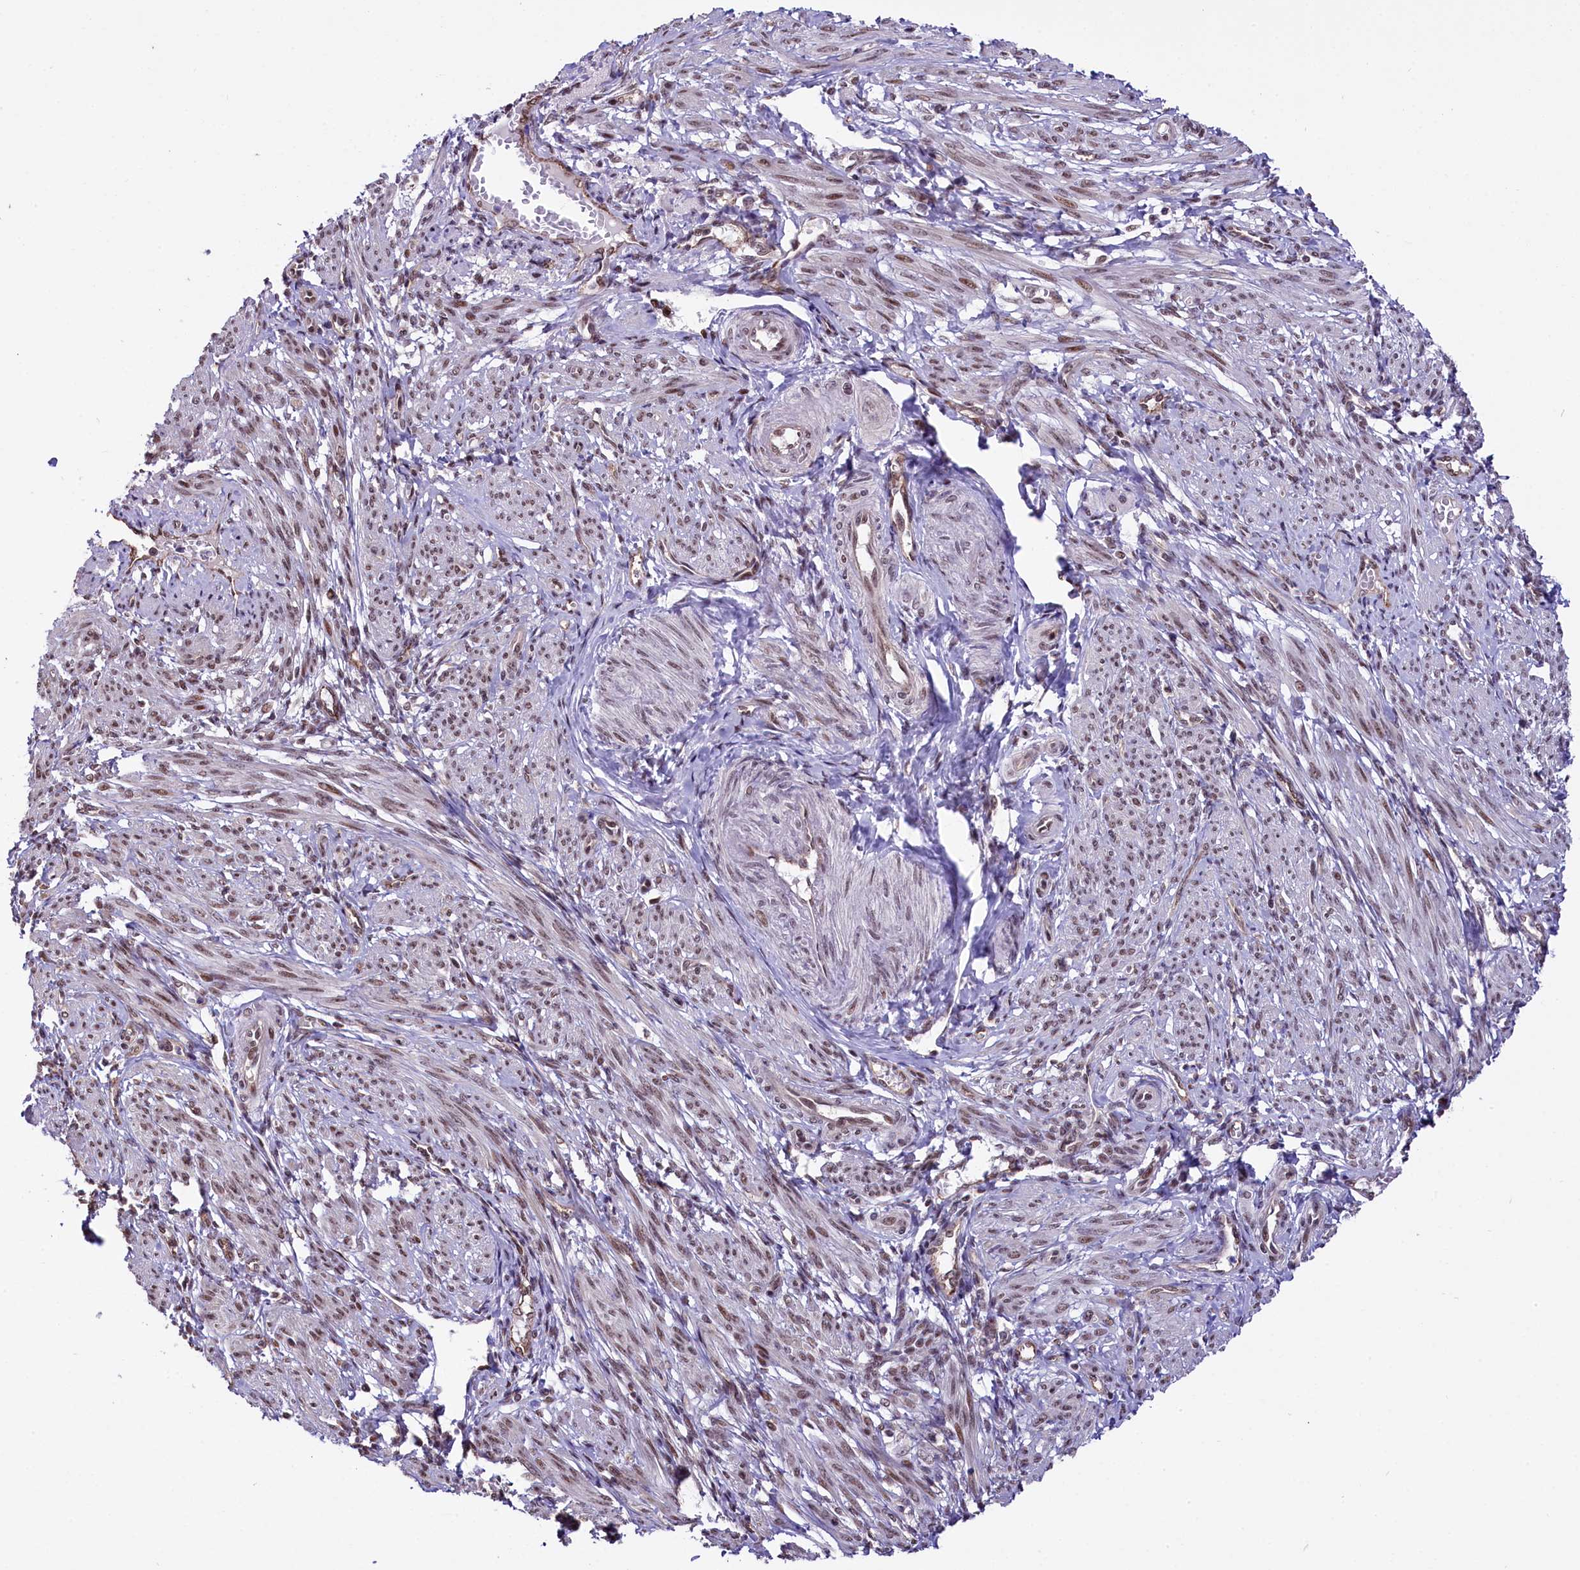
{"staining": {"intensity": "weak", "quantity": "25%-75%", "location": "nuclear"}, "tissue": "smooth muscle", "cell_type": "Smooth muscle cells", "image_type": "normal", "snomed": [{"axis": "morphology", "description": "Normal tissue, NOS"}, {"axis": "topography", "description": "Smooth muscle"}], "caption": "The histopathology image shows a brown stain indicating the presence of a protein in the nuclear of smooth muscle cells in smooth muscle. Nuclei are stained in blue.", "gene": "MRPL54", "patient": {"sex": "female", "age": 39}}